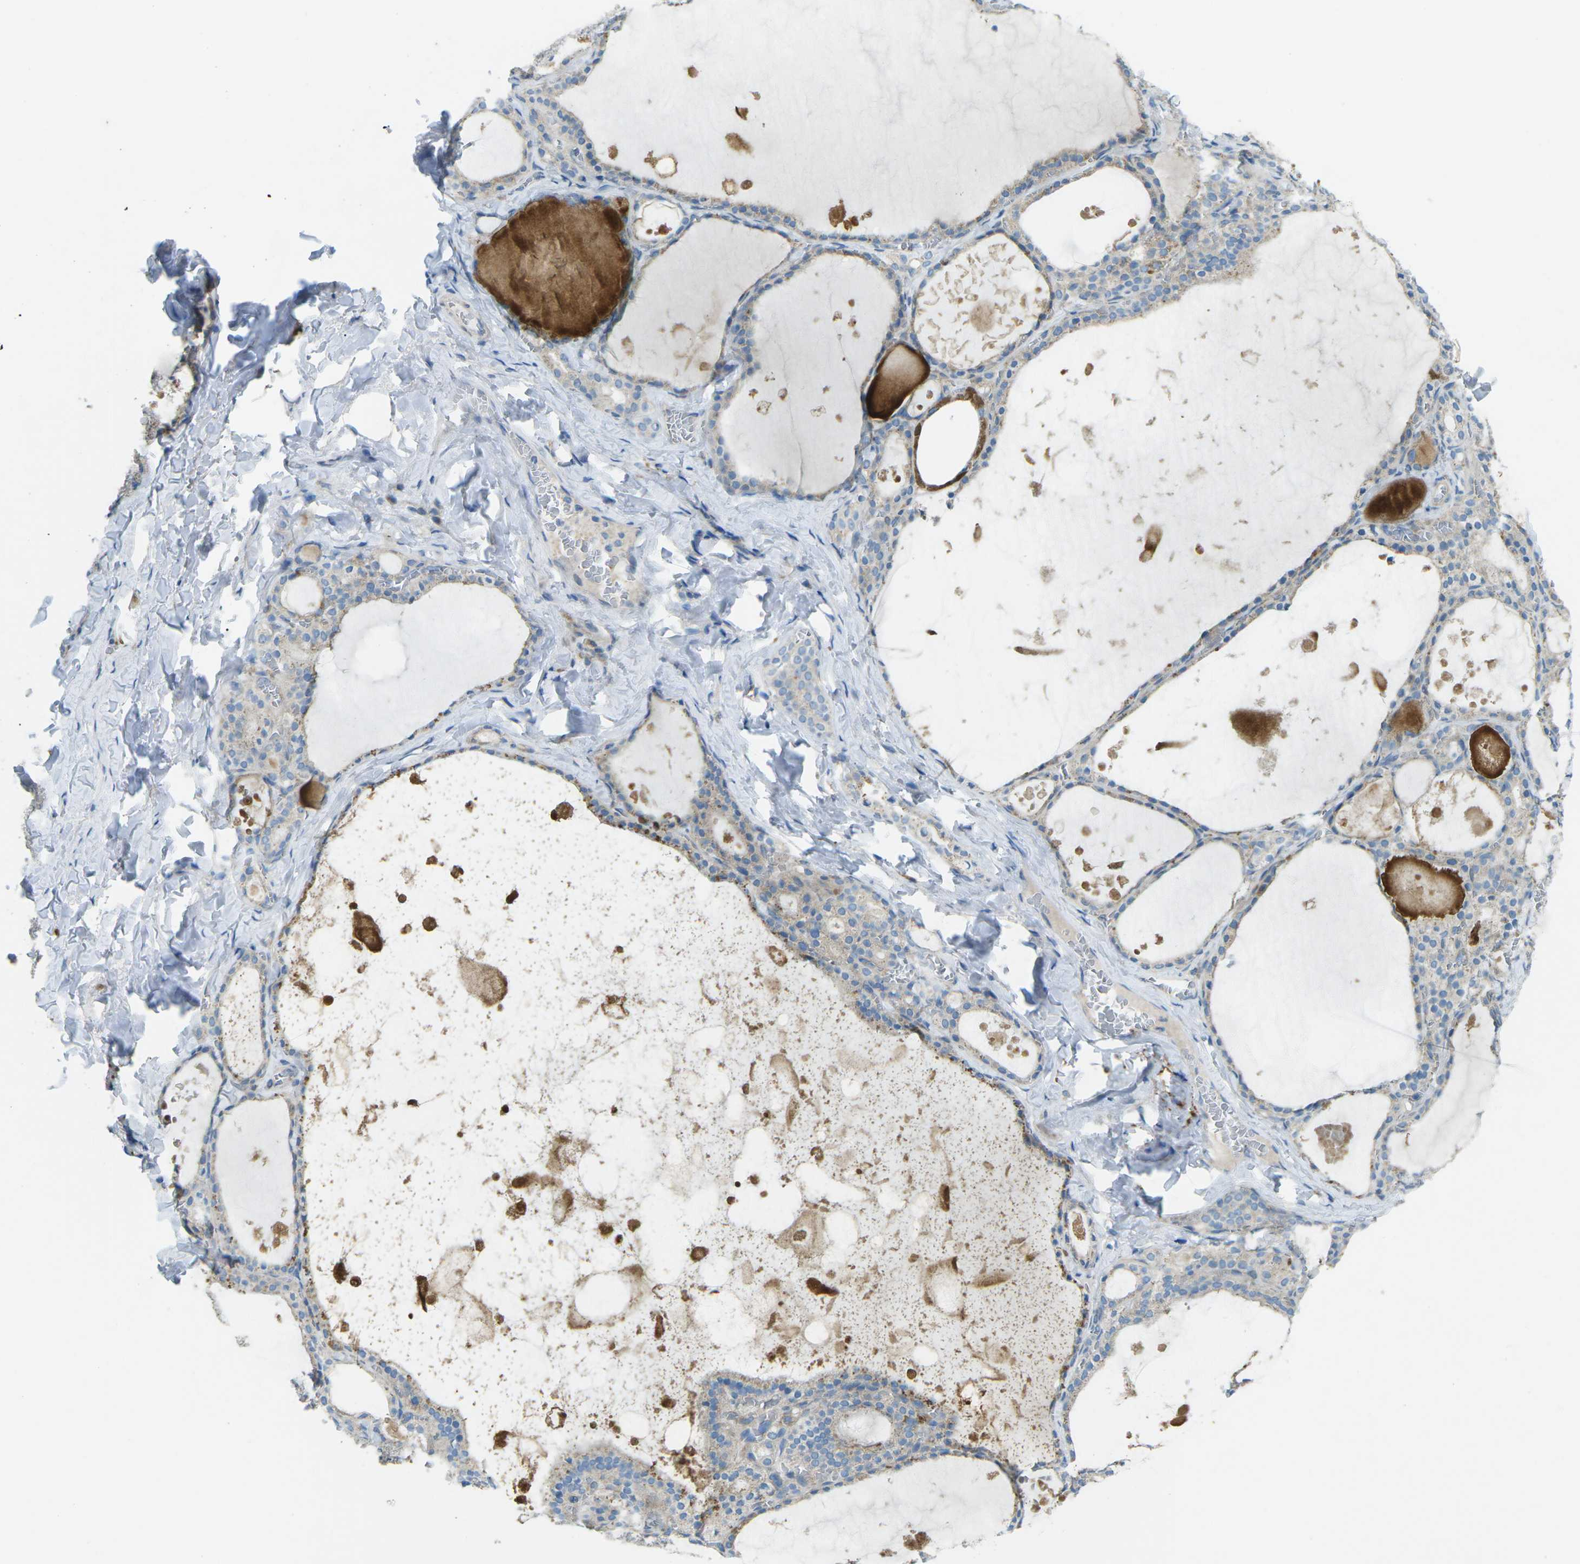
{"staining": {"intensity": "moderate", "quantity": "25%-75%", "location": "cytoplasmic/membranous"}, "tissue": "thyroid gland", "cell_type": "Glandular cells", "image_type": "normal", "snomed": [{"axis": "morphology", "description": "Normal tissue, NOS"}, {"axis": "topography", "description": "Thyroid gland"}], "caption": "Normal thyroid gland was stained to show a protein in brown. There is medium levels of moderate cytoplasmic/membranous positivity in approximately 25%-75% of glandular cells. The staining was performed using DAB (3,3'-diaminobenzidine), with brown indicating positive protein expression. Nuclei are stained blue with hematoxylin.", "gene": "MYLK4", "patient": {"sex": "male", "age": 56}}